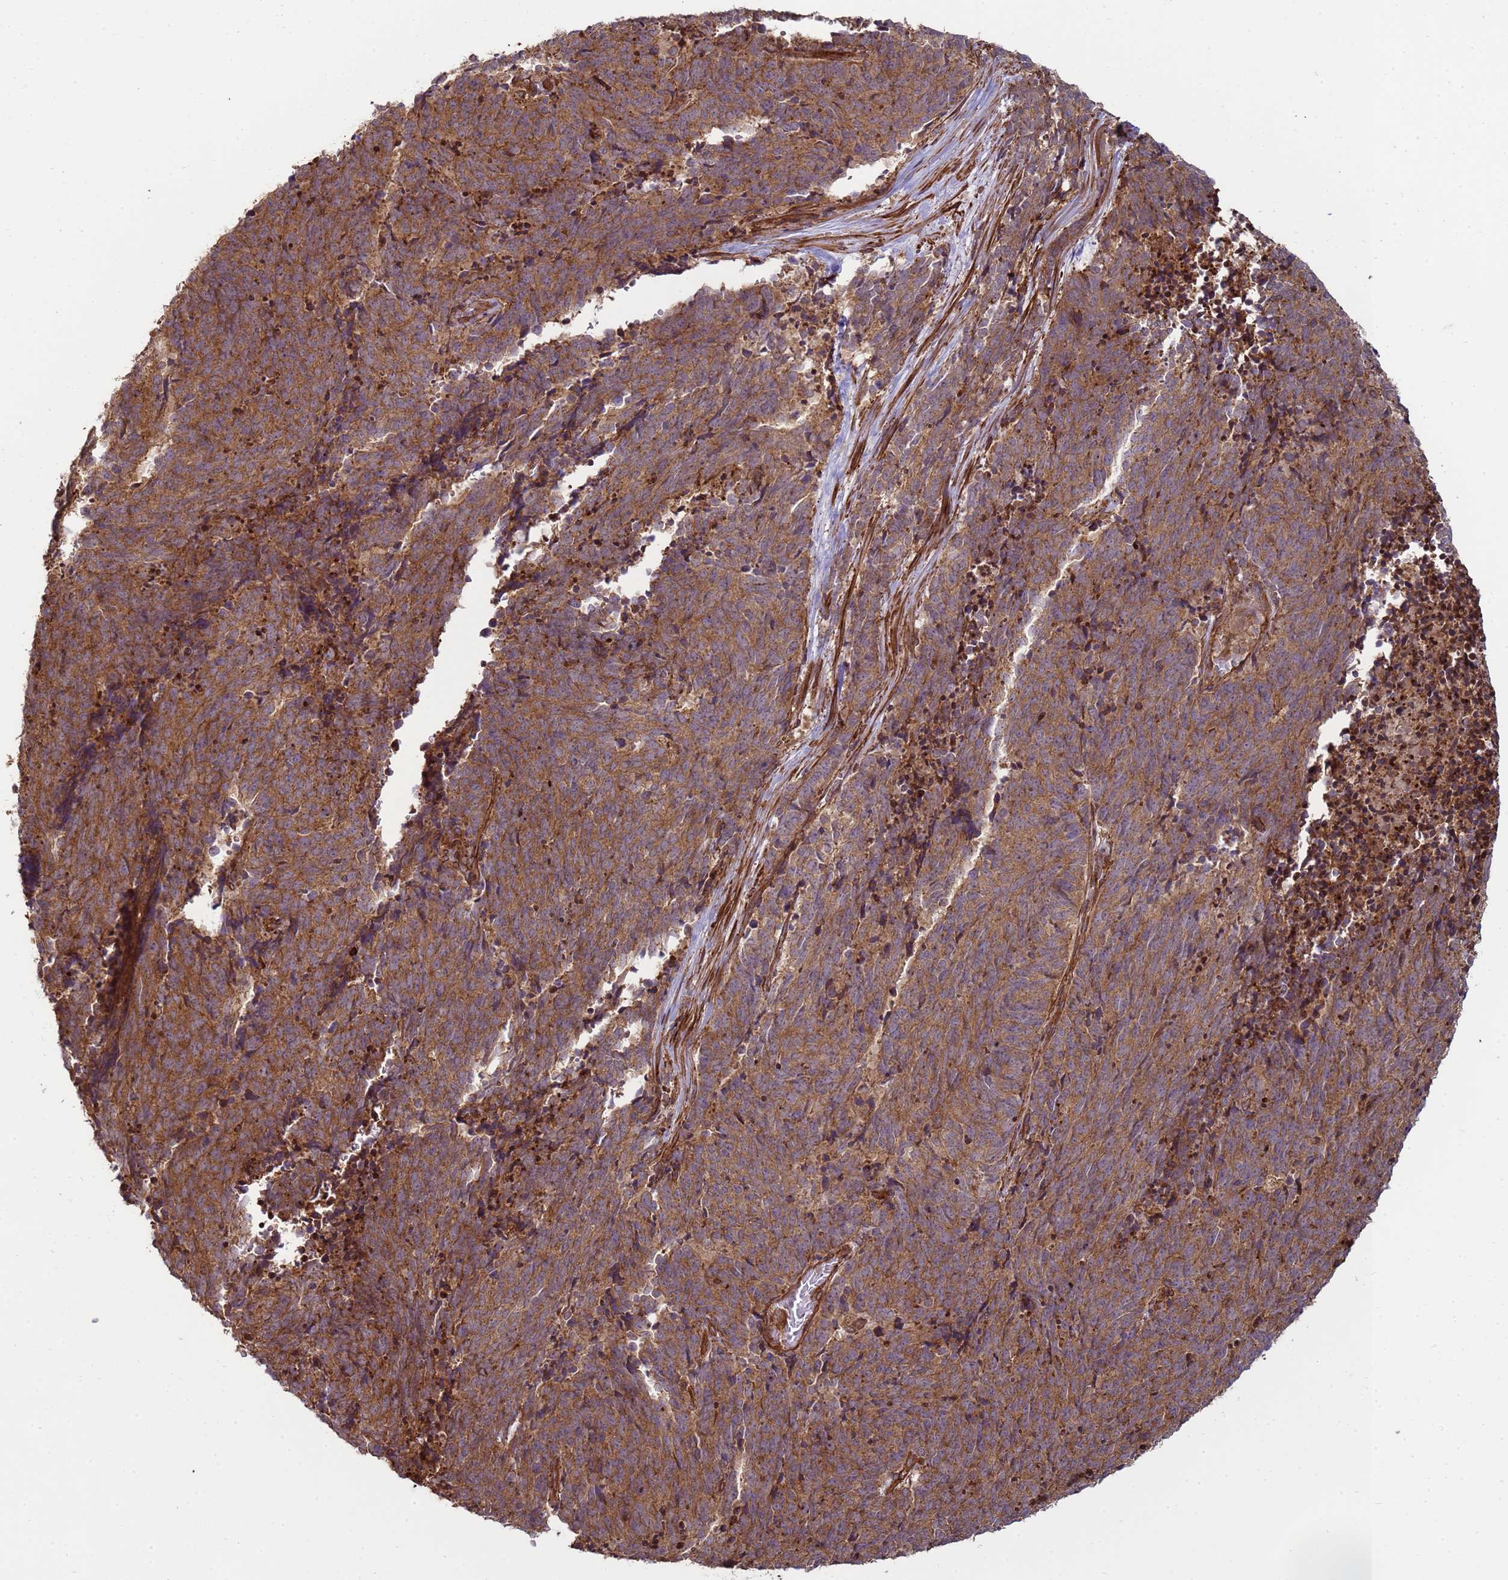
{"staining": {"intensity": "strong", "quantity": ">75%", "location": "cytoplasmic/membranous"}, "tissue": "cervical cancer", "cell_type": "Tumor cells", "image_type": "cancer", "snomed": [{"axis": "morphology", "description": "Squamous cell carcinoma, NOS"}, {"axis": "topography", "description": "Cervix"}], "caption": "Protein expression analysis of human squamous cell carcinoma (cervical) reveals strong cytoplasmic/membranous expression in approximately >75% of tumor cells.", "gene": "CNOT1", "patient": {"sex": "female", "age": 29}}